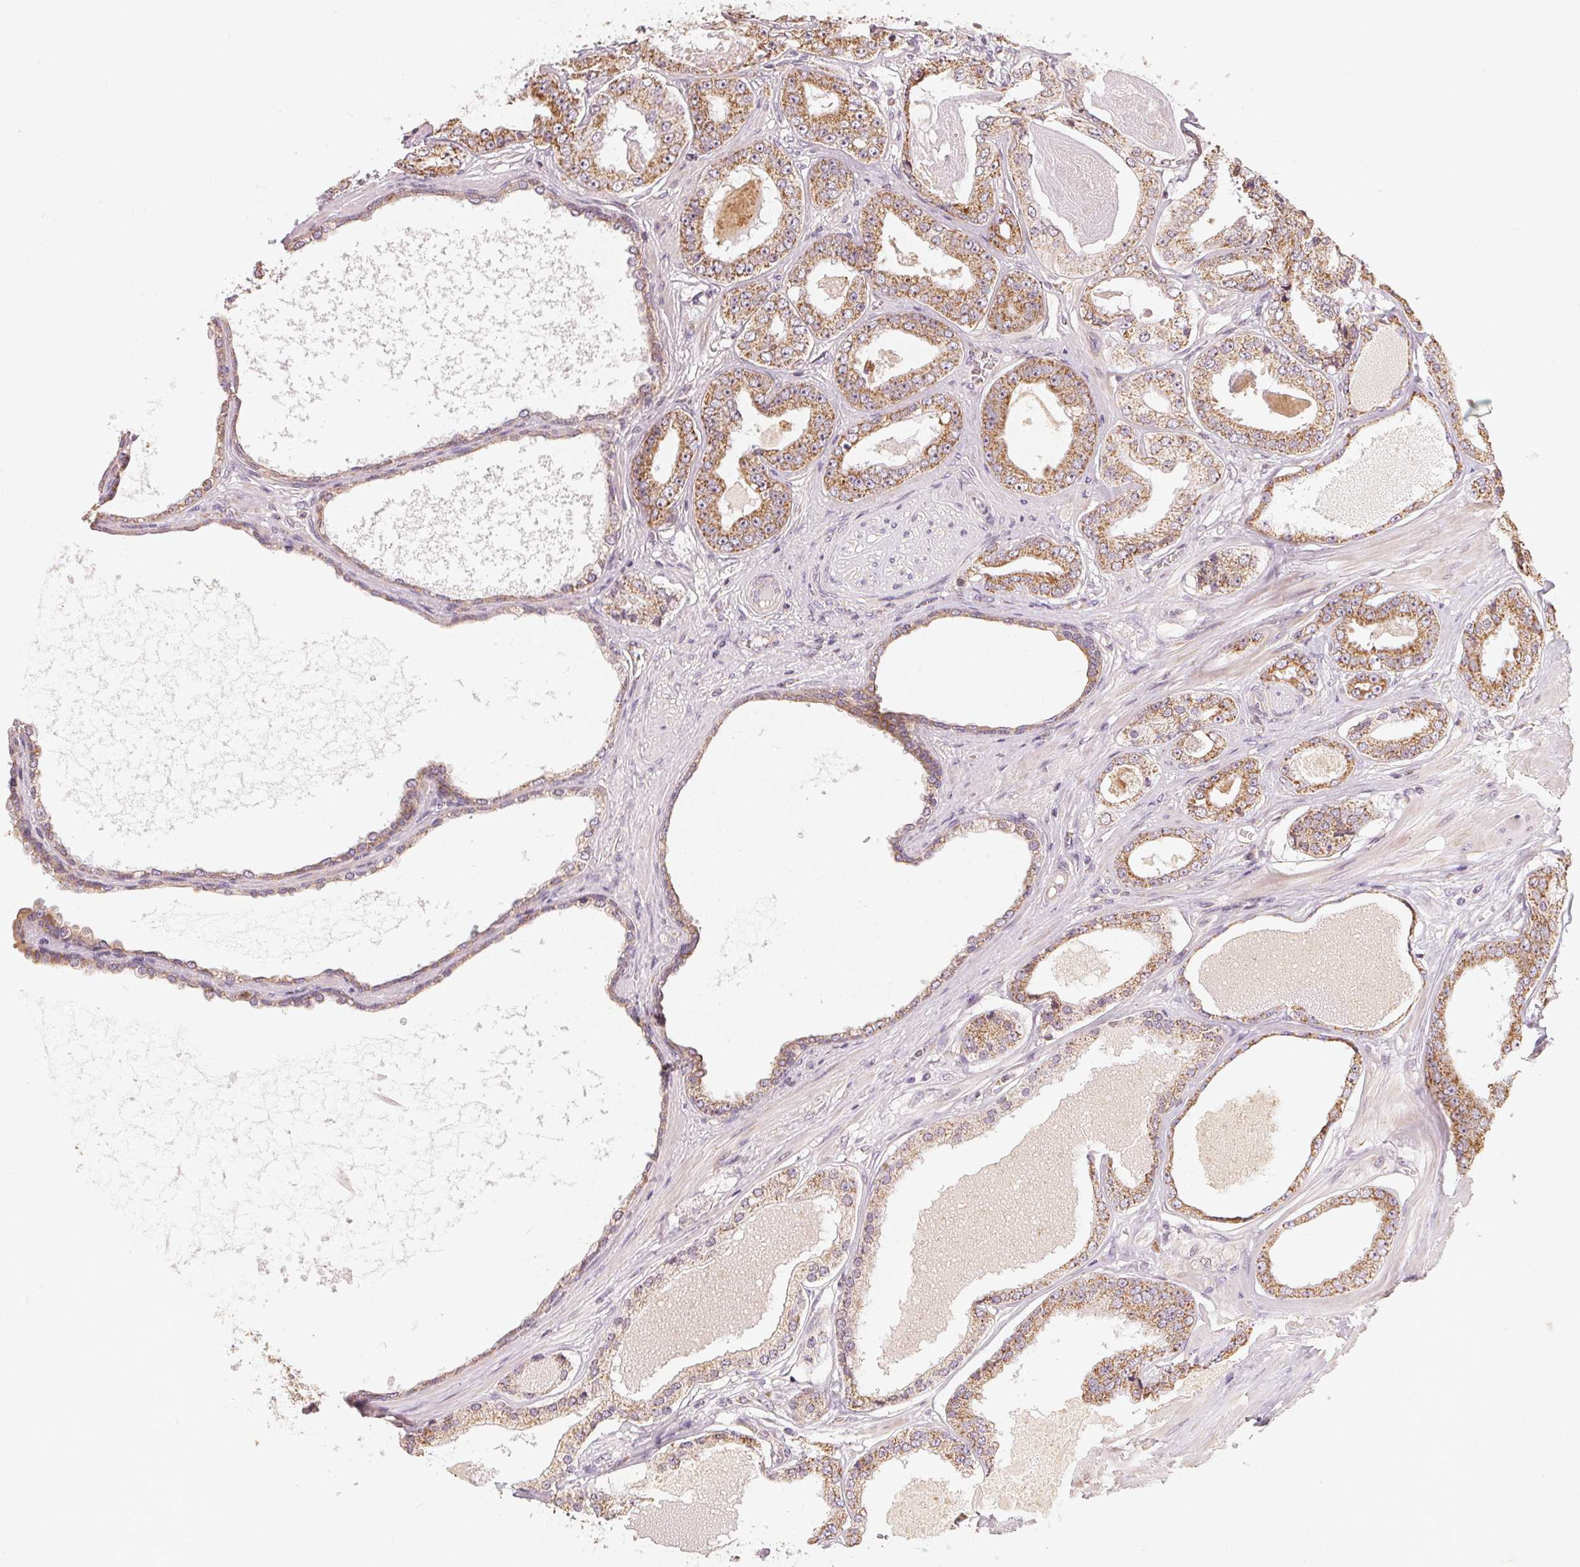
{"staining": {"intensity": "moderate", "quantity": ">75%", "location": "cytoplasmic/membranous"}, "tissue": "prostate cancer", "cell_type": "Tumor cells", "image_type": "cancer", "snomed": [{"axis": "morphology", "description": "Adenocarcinoma, NOS"}, {"axis": "topography", "description": "Prostate"}], "caption": "Human prostate cancer (adenocarcinoma) stained for a protein (brown) demonstrates moderate cytoplasmic/membranous positive staining in about >75% of tumor cells.", "gene": "MATCAP1", "patient": {"sex": "male", "age": 64}}